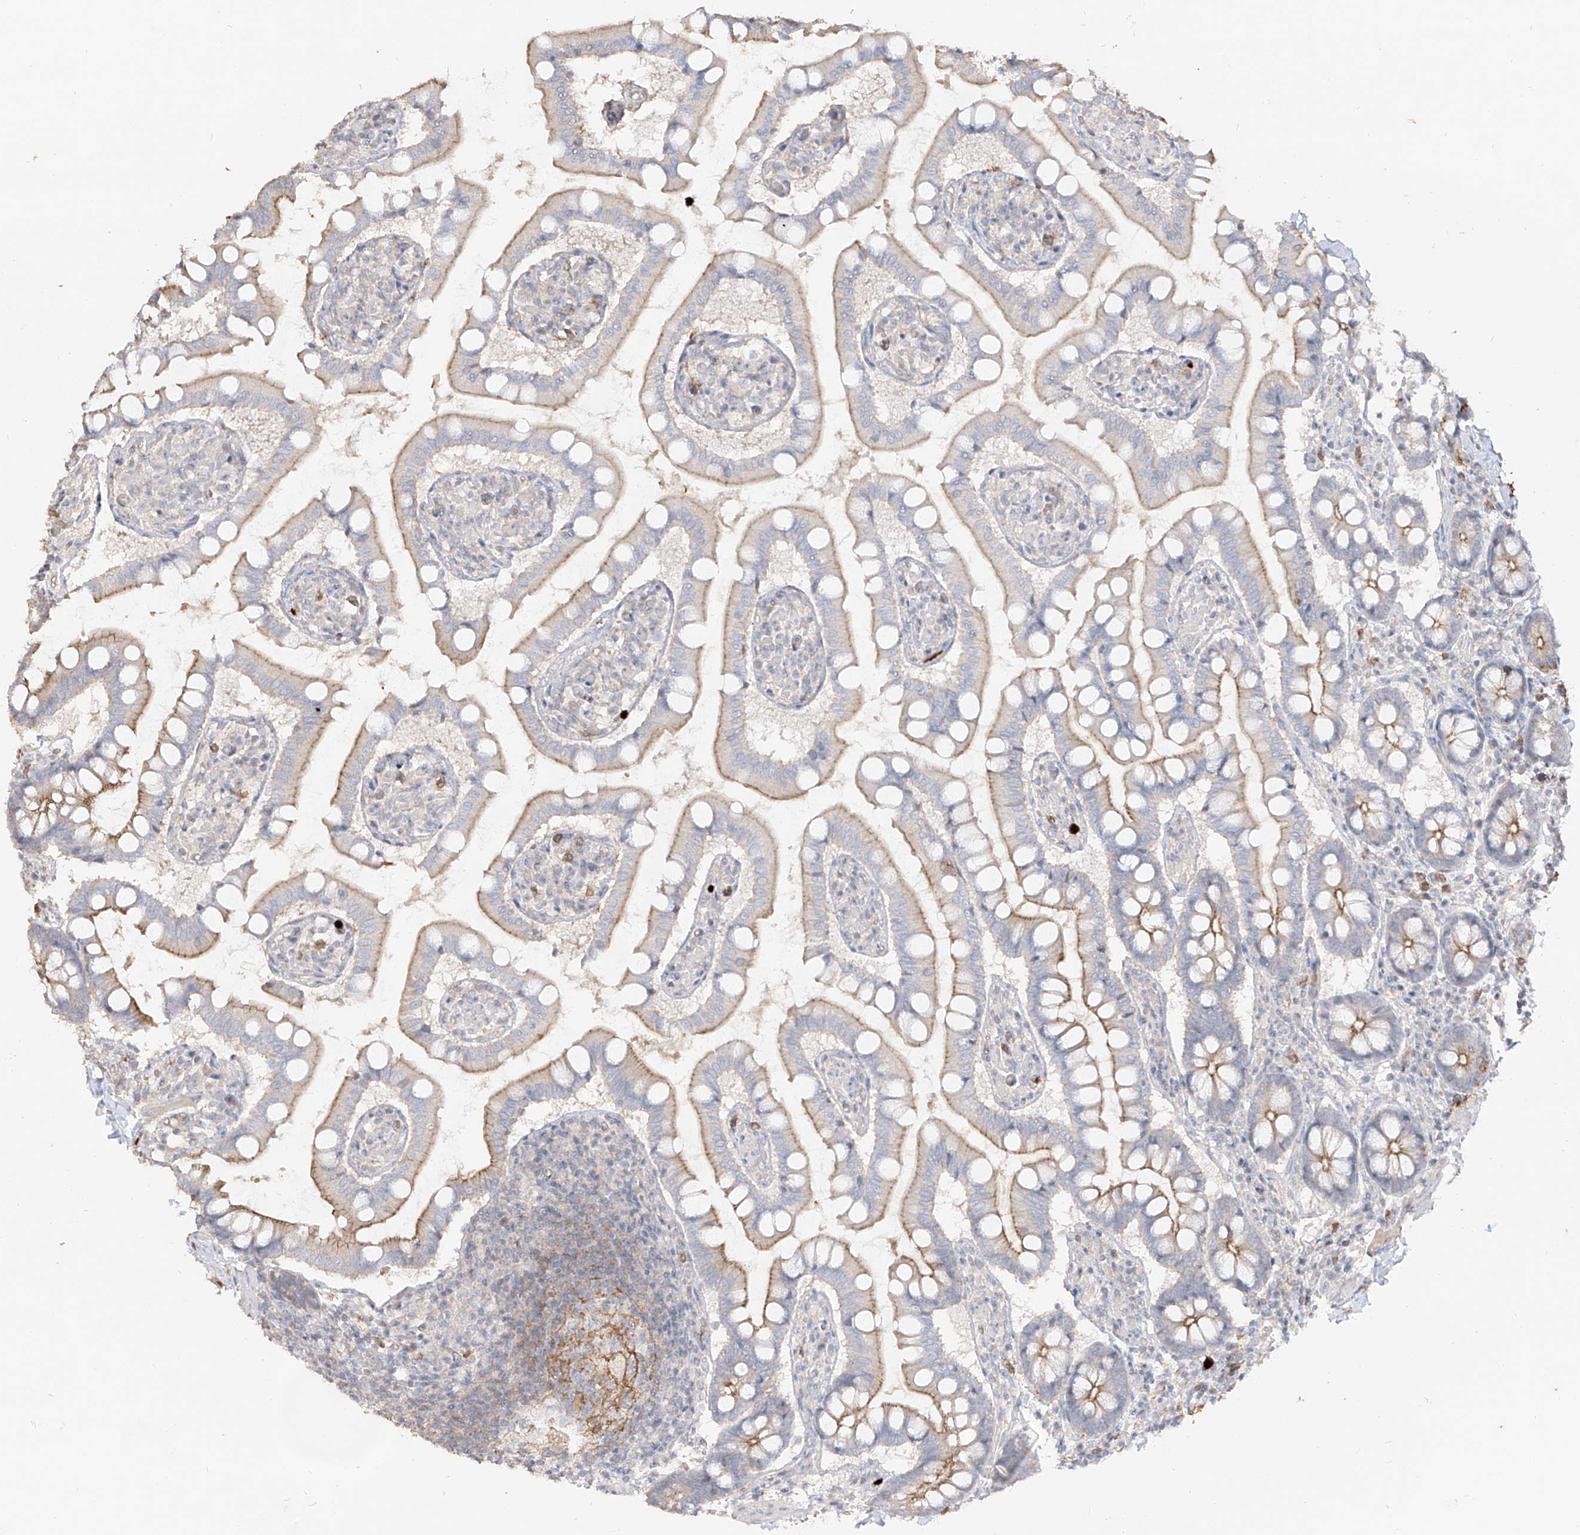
{"staining": {"intensity": "moderate", "quantity": ">75%", "location": "cytoplasmic/membranous"}, "tissue": "small intestine", "cell_type": "Glandular cells", "image_type": "normal", "snomed": [{"axis": "morphology", "description": "Normal tissue, NOS"}, {"axis": "topography", "description": "Small intestine"}], "caption": "About >75% of glandular cells in benign human small intestine display moderate cytoplasmic/membranous protein expression as visualized by brown immunohistochemical staining.", "gene": "ZNF227", "patient": {"sex": "male", "age": 41}}